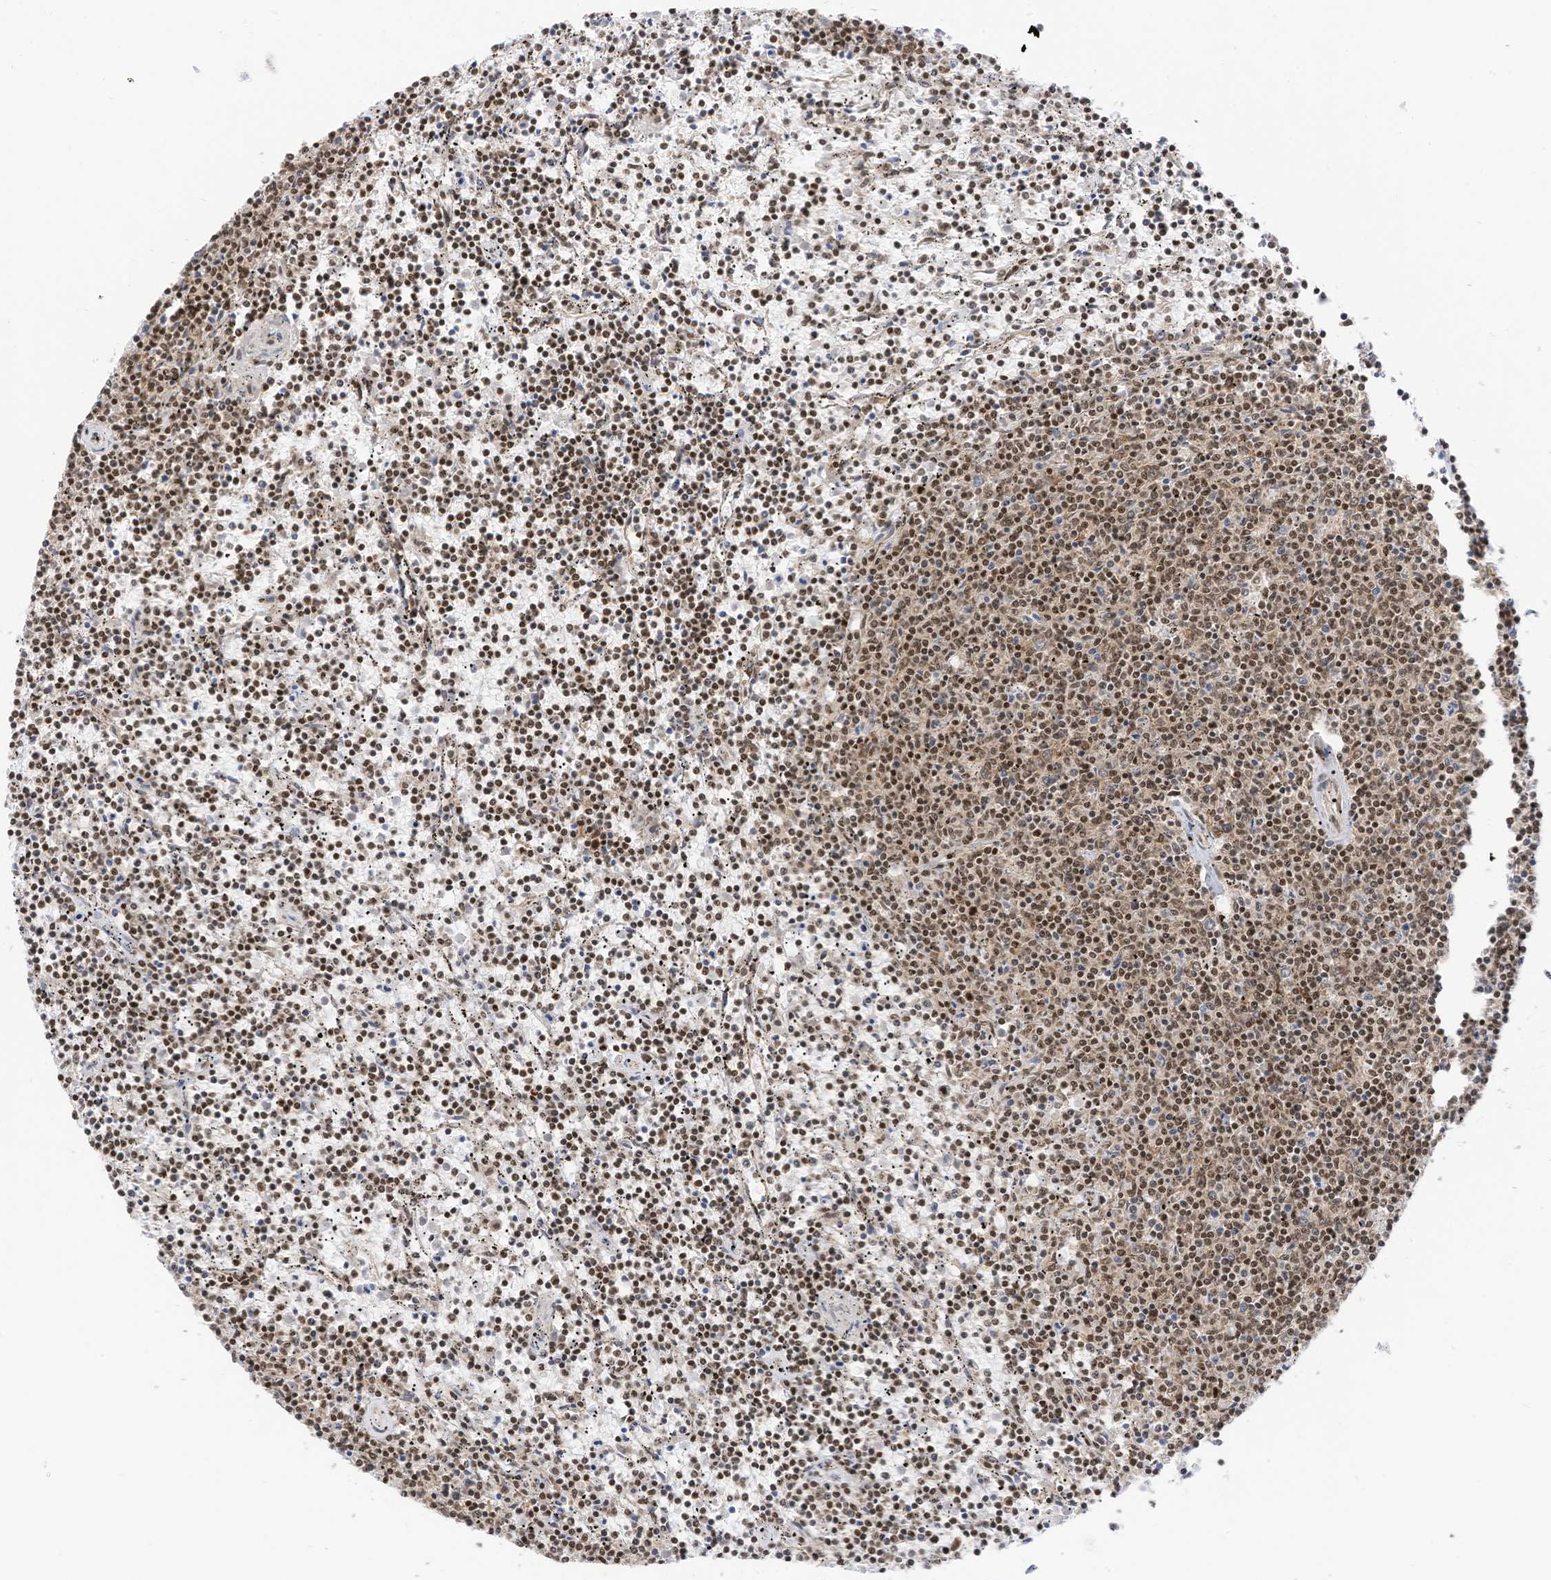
{"staining": {"intensity": "weak", "quantity": "25%-75%", "location": "nuclear"}, "tissue": "lymphoma", "cell_type": "Tumor cells", "image_type": "cancer", "snomed": [{"axis": "morphology", "description": "Malignant lymphoma, non-Hodgkin's type, Low grade"}, {"axis": "topography", "description": "Spleen"}], "caption": "Immunohistochemical staining of human lymphoma exhibits weak nuclear protein staining in approximately 25%-75% of tumor cells.", "gene": "EDF1", "patient": {"sex": "female", "age": 50}}